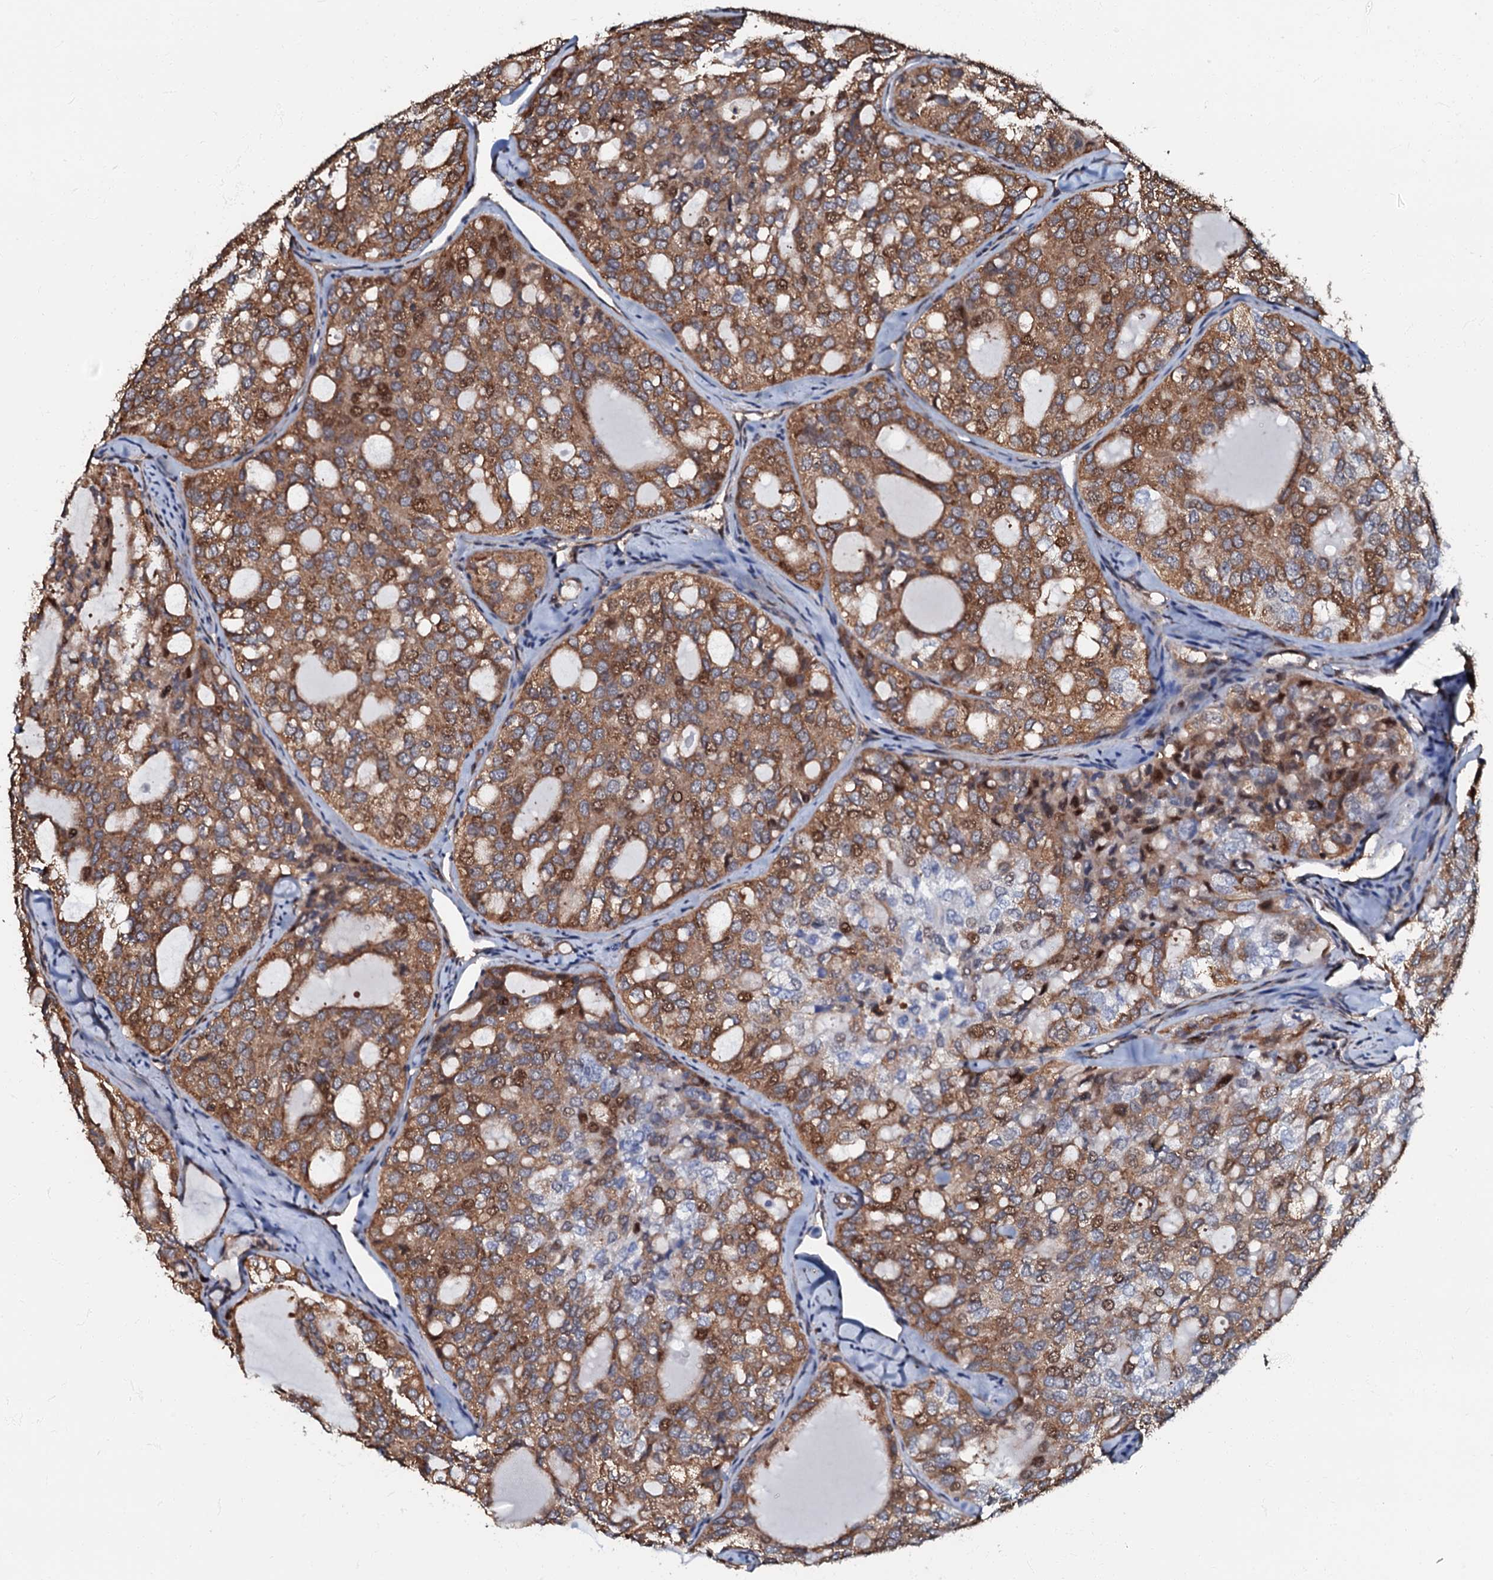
{"staining": {"intensity": "moderate", "quantity": ">75%", "location": "cytoplasmic/membranous,nuclear"}, "tissue": "thyroid cancer", "cell_type": "Tumor cells", "image_type": "cancer", "snomed": [{"axis": "morphology", "description": "Follicular adenoma carcinoma, NOS"}, {"axis": "topography", "description": "Thyroid gland"}], "caption": "About >75% of tumor cells in follicular adenoma carcinoma (thyroid) display moderate cytoplasmic/membranous and nuclear protein positivity as visualized by brown immunohistochemical staining.", "gene": "OSBP", "patient": {"sex": "male", "age": 75}}